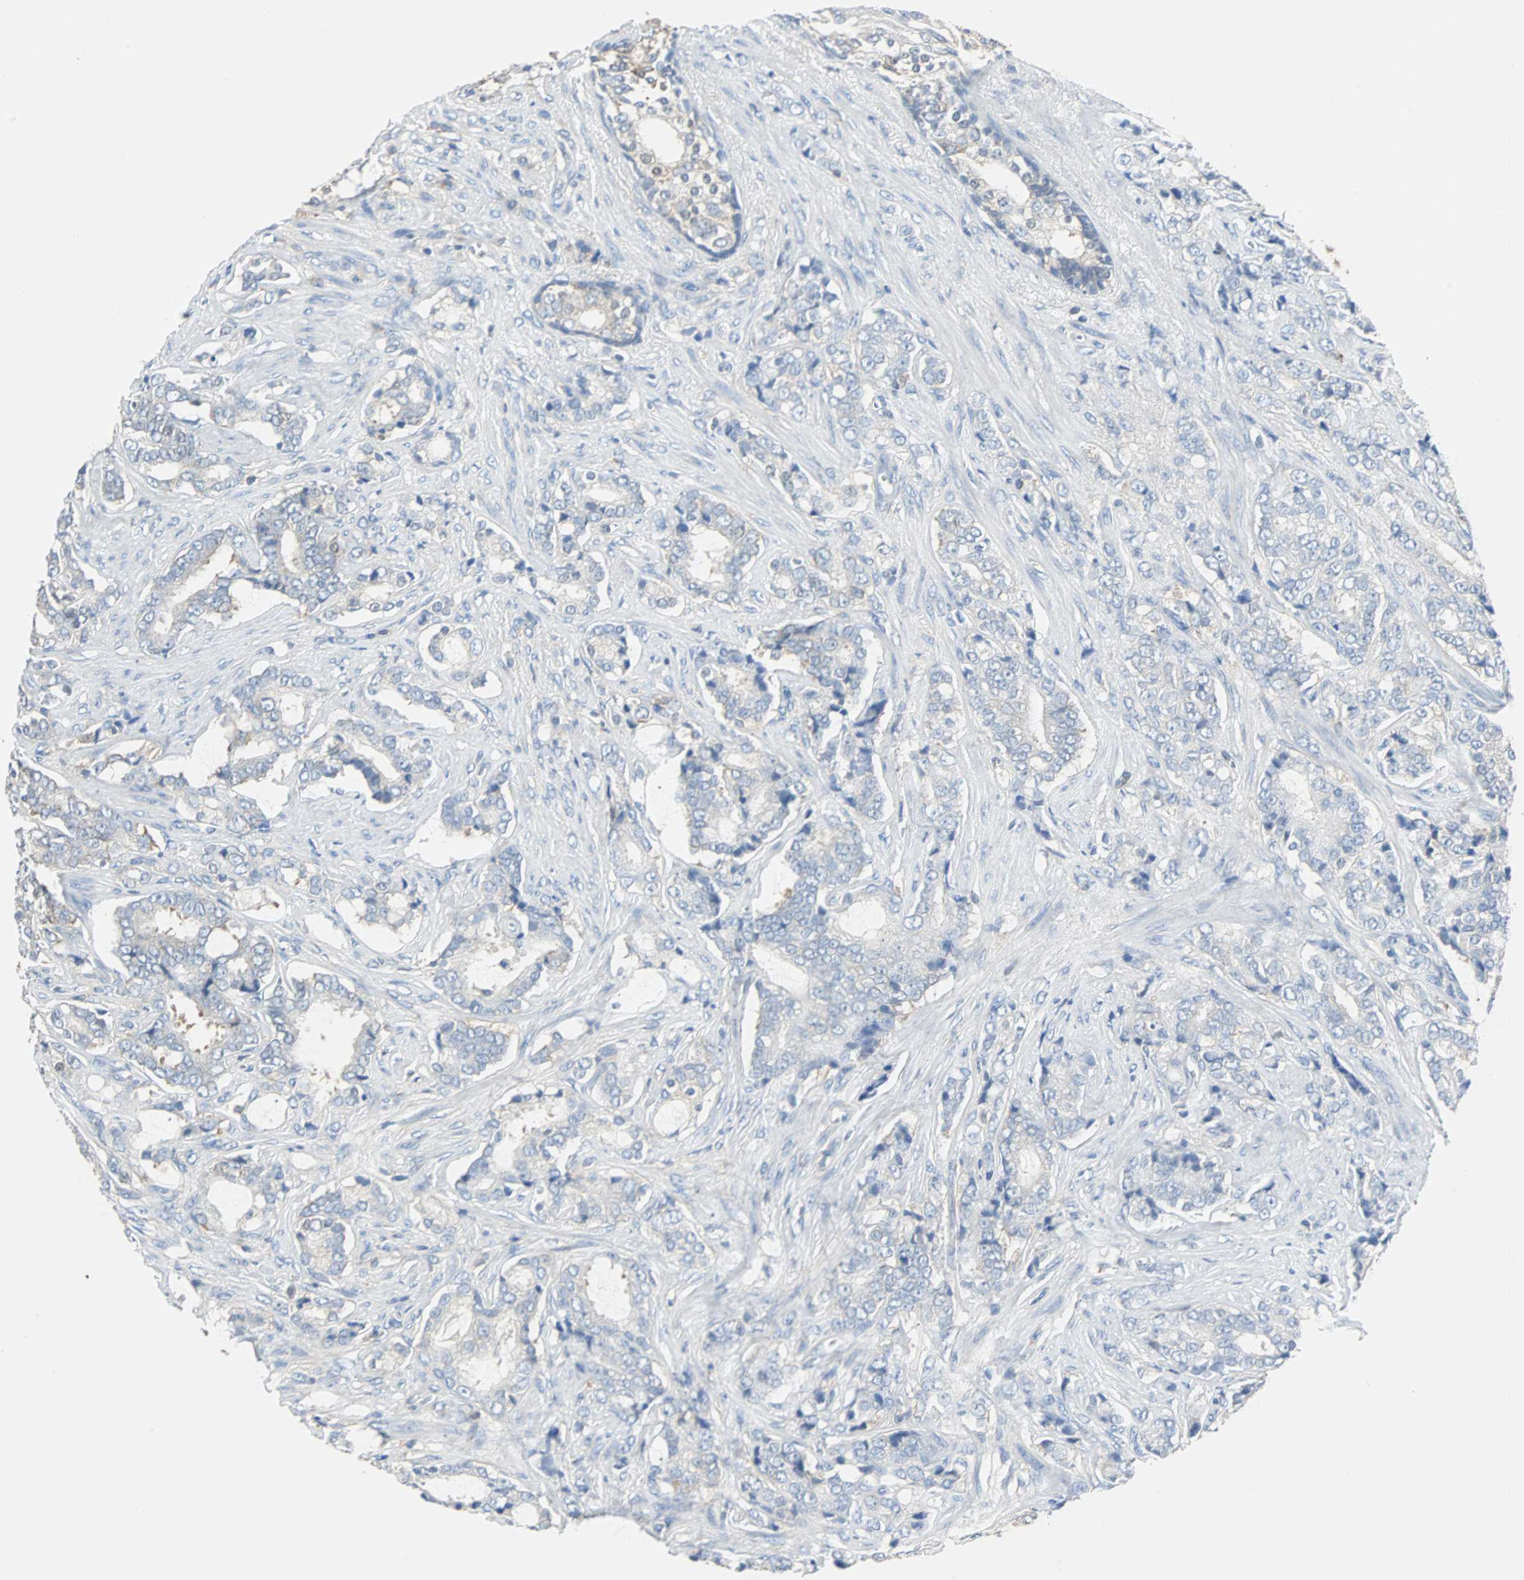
{"staining": {"intensity": "weak", "quantity": "<25%", "location": "cytoplasmic/membranous"}, "tissue": "prostate cancer", "cell_type": "Tumor cells", "image_type": "cancer", "snomed": [{"axis": "morphology", "description": "Adenocarcinoma, Low grade"}, {"axis": "topography", "description": "Prostate"}], "caption": "A micrograph of adenocarcinoma (low-grade) (prostate) stained for a protein shows no brown staining in tumor cells.", "gene": "TSC22D4", "patient": {"sex": "male", "age": 58}}